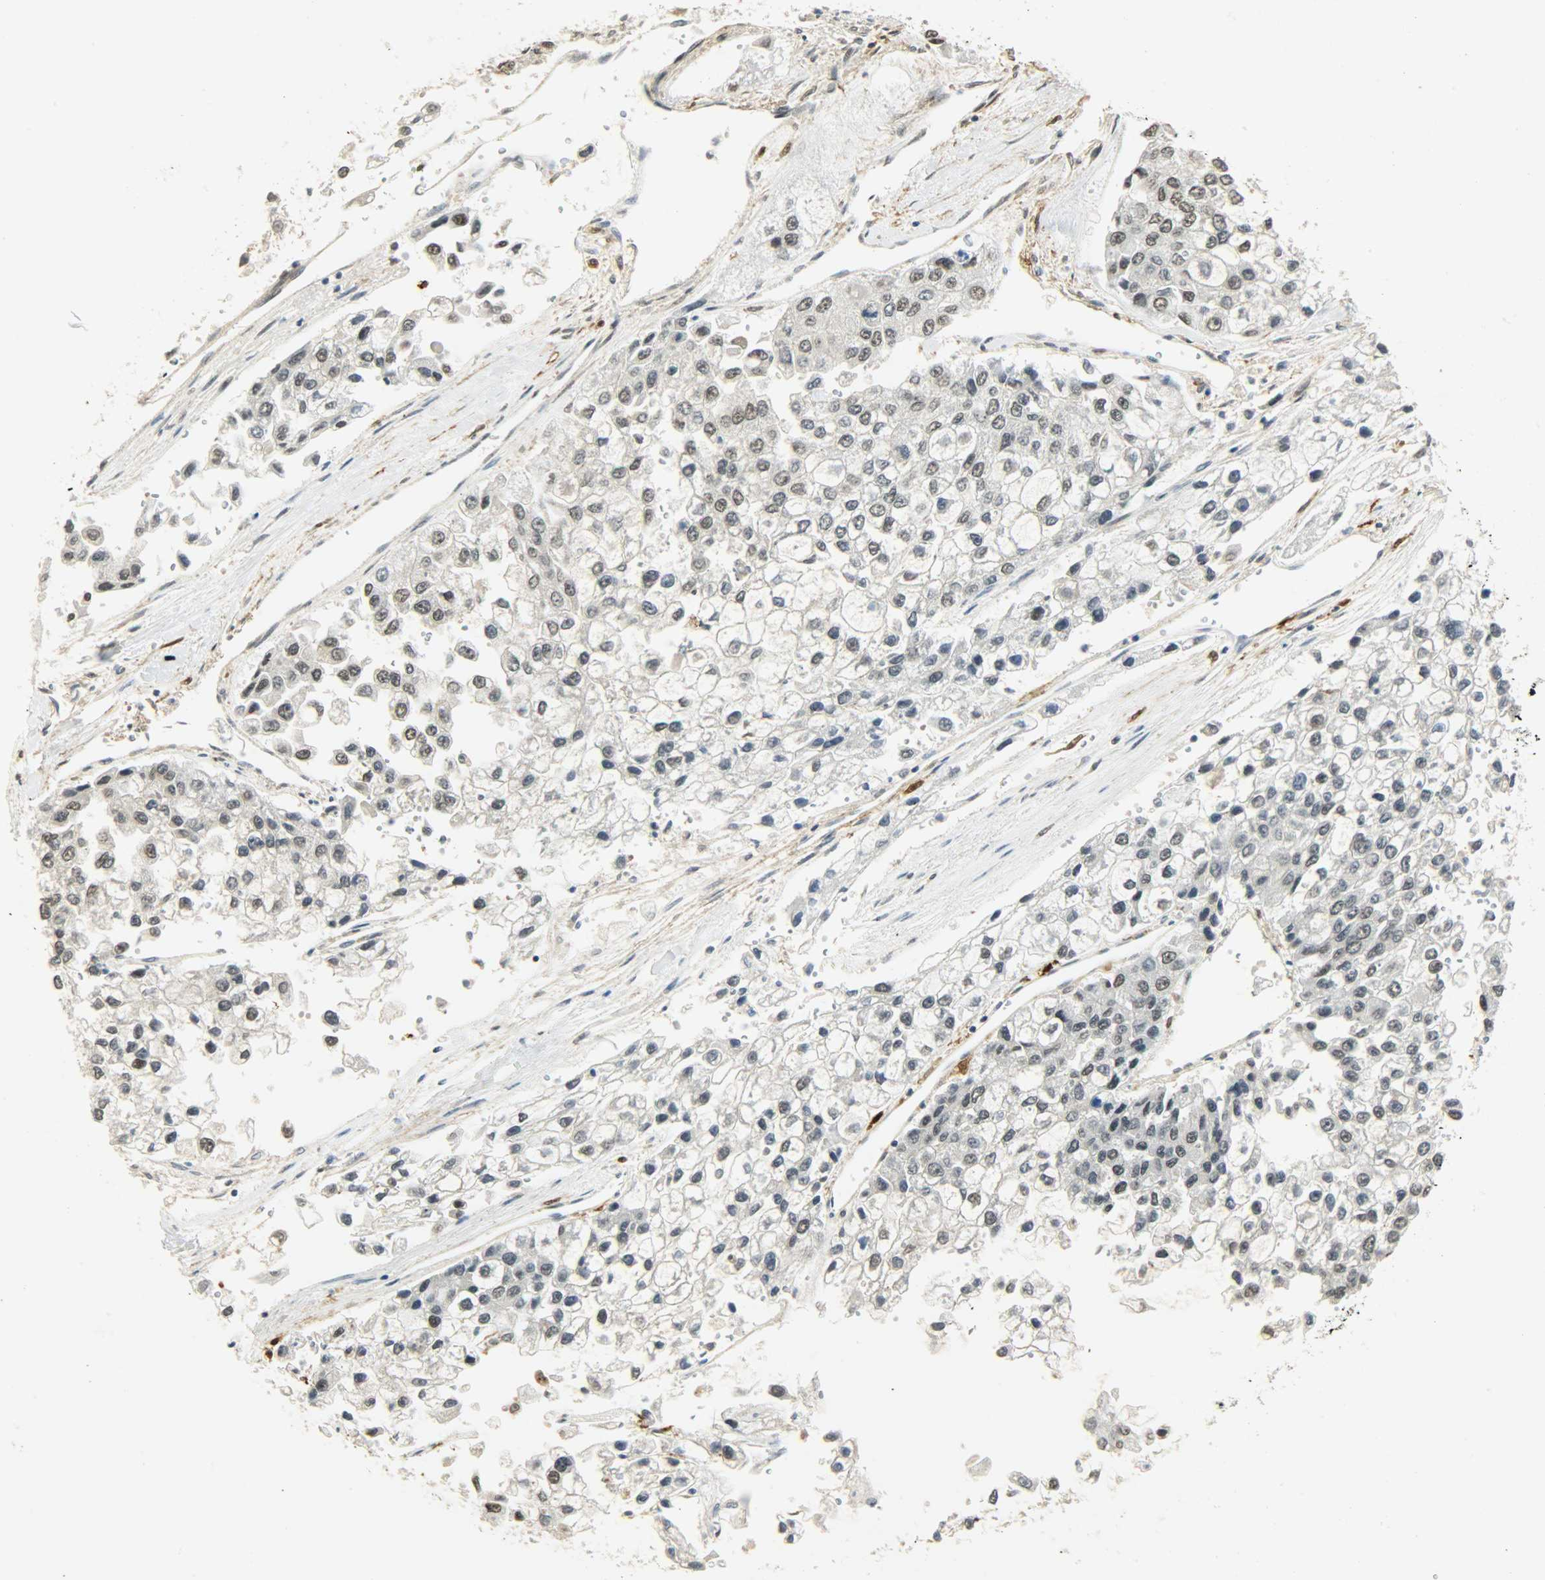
{"staining": {"intensity": "weak", "quantity": "<25%", "location": "nuclear"}, "tissue": "liver cancer", "cell_type": "Tumor cells", "image_type": "cancer", "snomed": [{"axis": "morphology", "description": "Carcinoma, Hepatocellular, NOS"}, {"axis": "topography", "description": "Liver"}], "caption": "A high-resolution micrograph shows IHC staining of liver hepatocellular carcinoma, which demonstrates no significant staining in tumor cells. The staining is performed using DAB (3,3'-diaminobenzidine) brown chromogen with nuclei counter-stained in using hematoxylin.", "gene": "NGFR", "patient": {"sex": "female", "age": 66}}